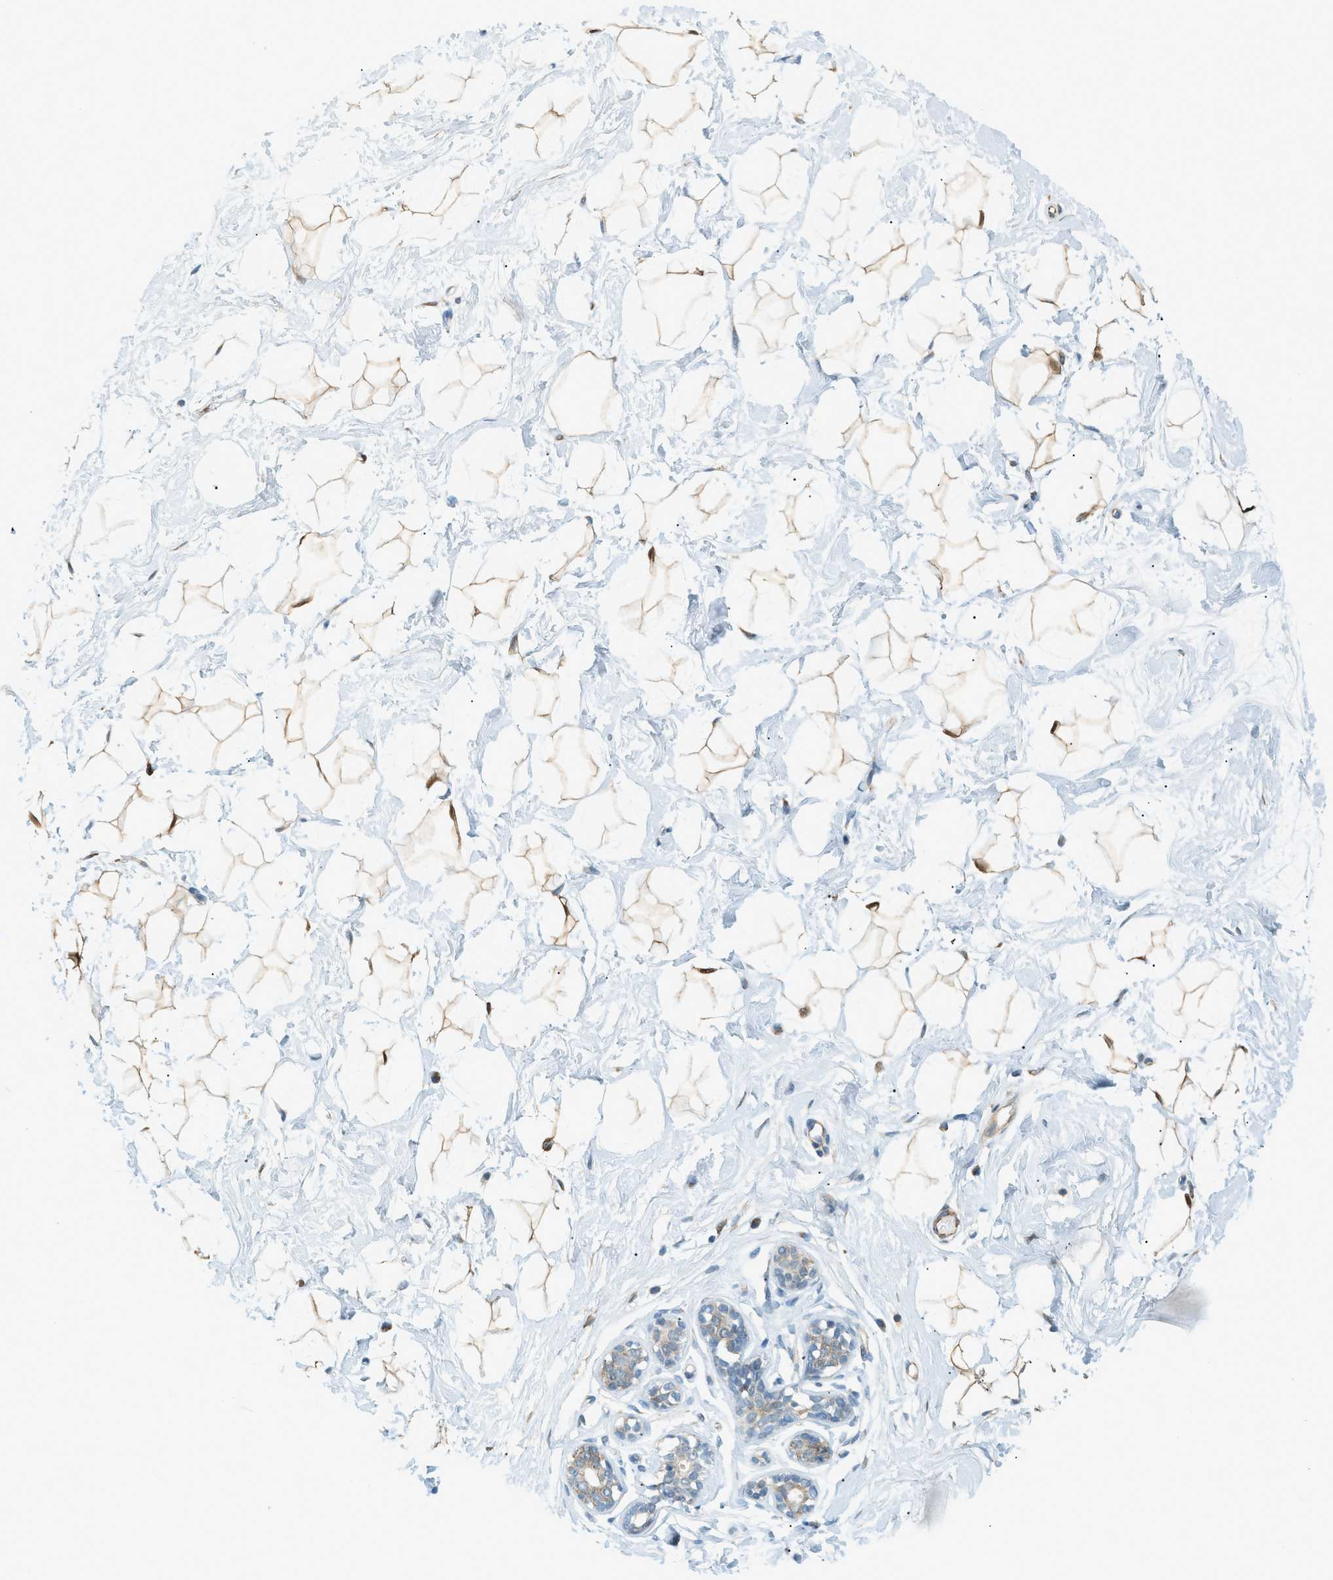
{"staining": {"intensity": "weak", "quantity": ">75%", "location": "cytoplasmic/membranous"}, "tissue": "breast", "cell_type": "Adipocytes", "image_type": "normal", "snomed": [{"axis": "morphology", "description": "Normal tissue, NOS"}, {"axis": "topography", "description": "Breast"}], "caption": "Protein analysis of unremarkable breast displays weak cytoplasmic/membranous positivity in about >75% of adipocytes. (DAB (3,3'-diaminobenzidine) IHC, brown staining for protein, blue staining for nuclei).", "gene": "PIGG", "patient": {"sex": "female", "age": 23}}